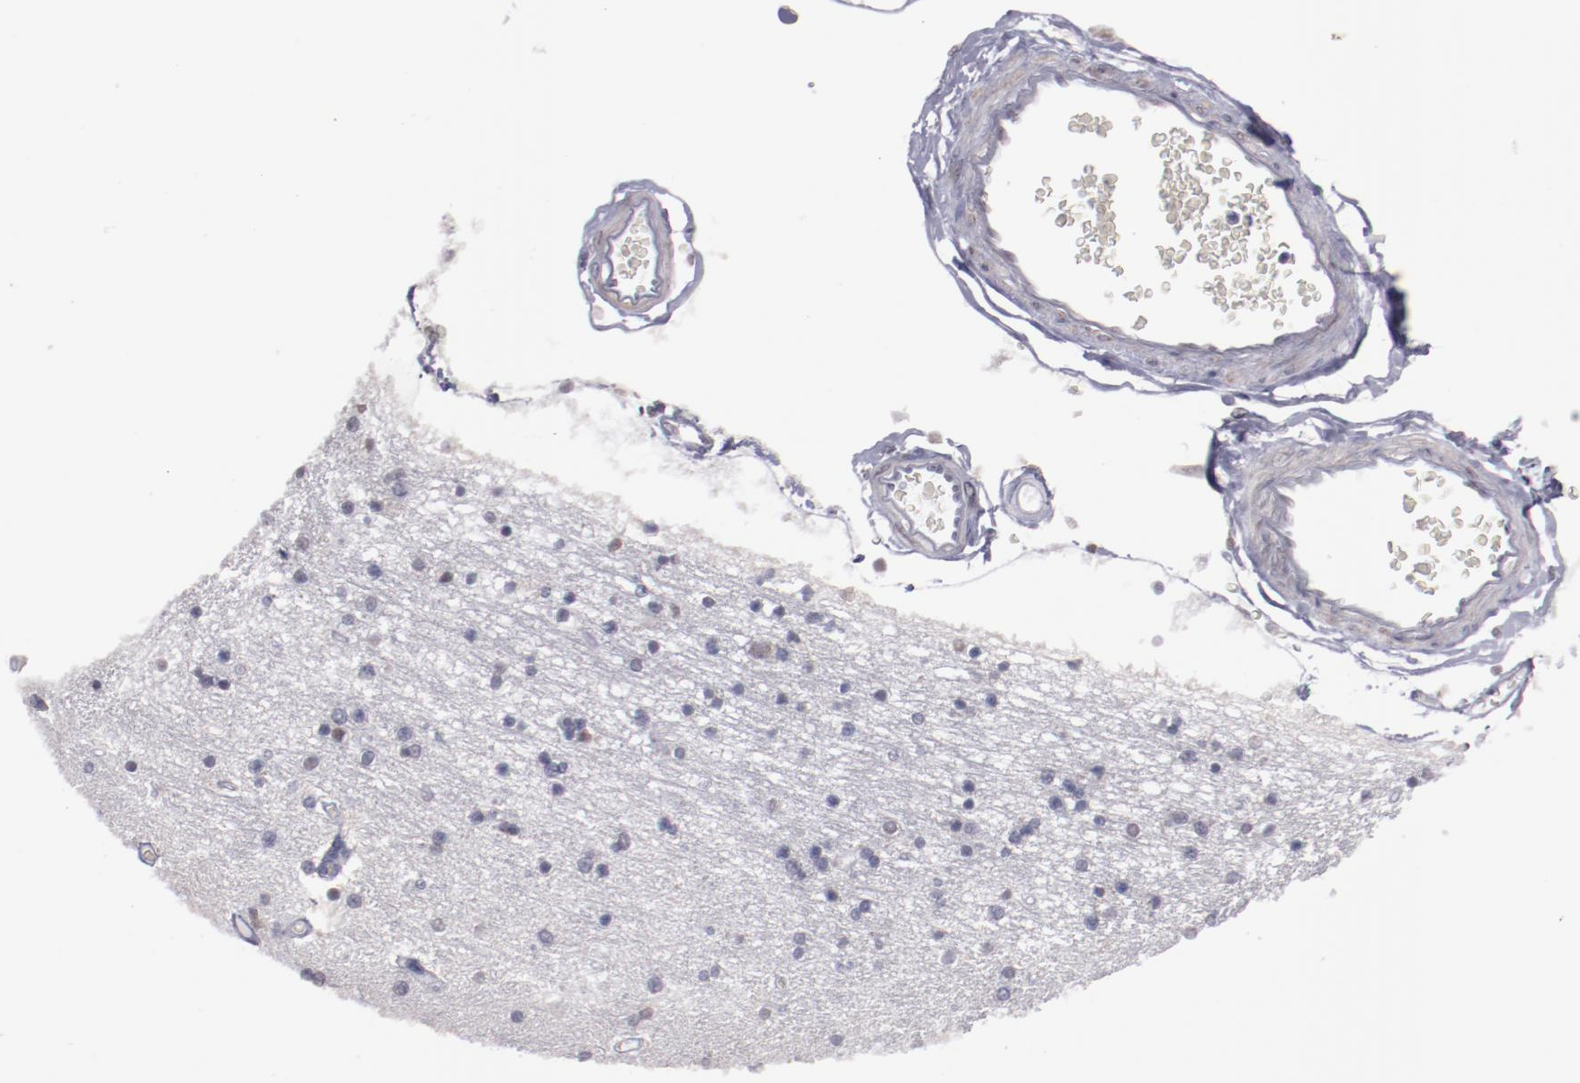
{"staining": {"intensity": "weak", "quantity": "<25%", "location": "nuclear"}, "tissue": "hippocampus", "cell_type": "Glial cells", "image_type": "normal", "snomed": [{"axis": "morphology", "description": "Normal tissue, NOS"}, {"axis": "topography", "description": "Hippocampus"}], "caption": "An image of hippocampus stained for a protein reveals no brown staining in glial cells.", "gene": "IRF4", "patient": {"sex": "female", "age": 54}}